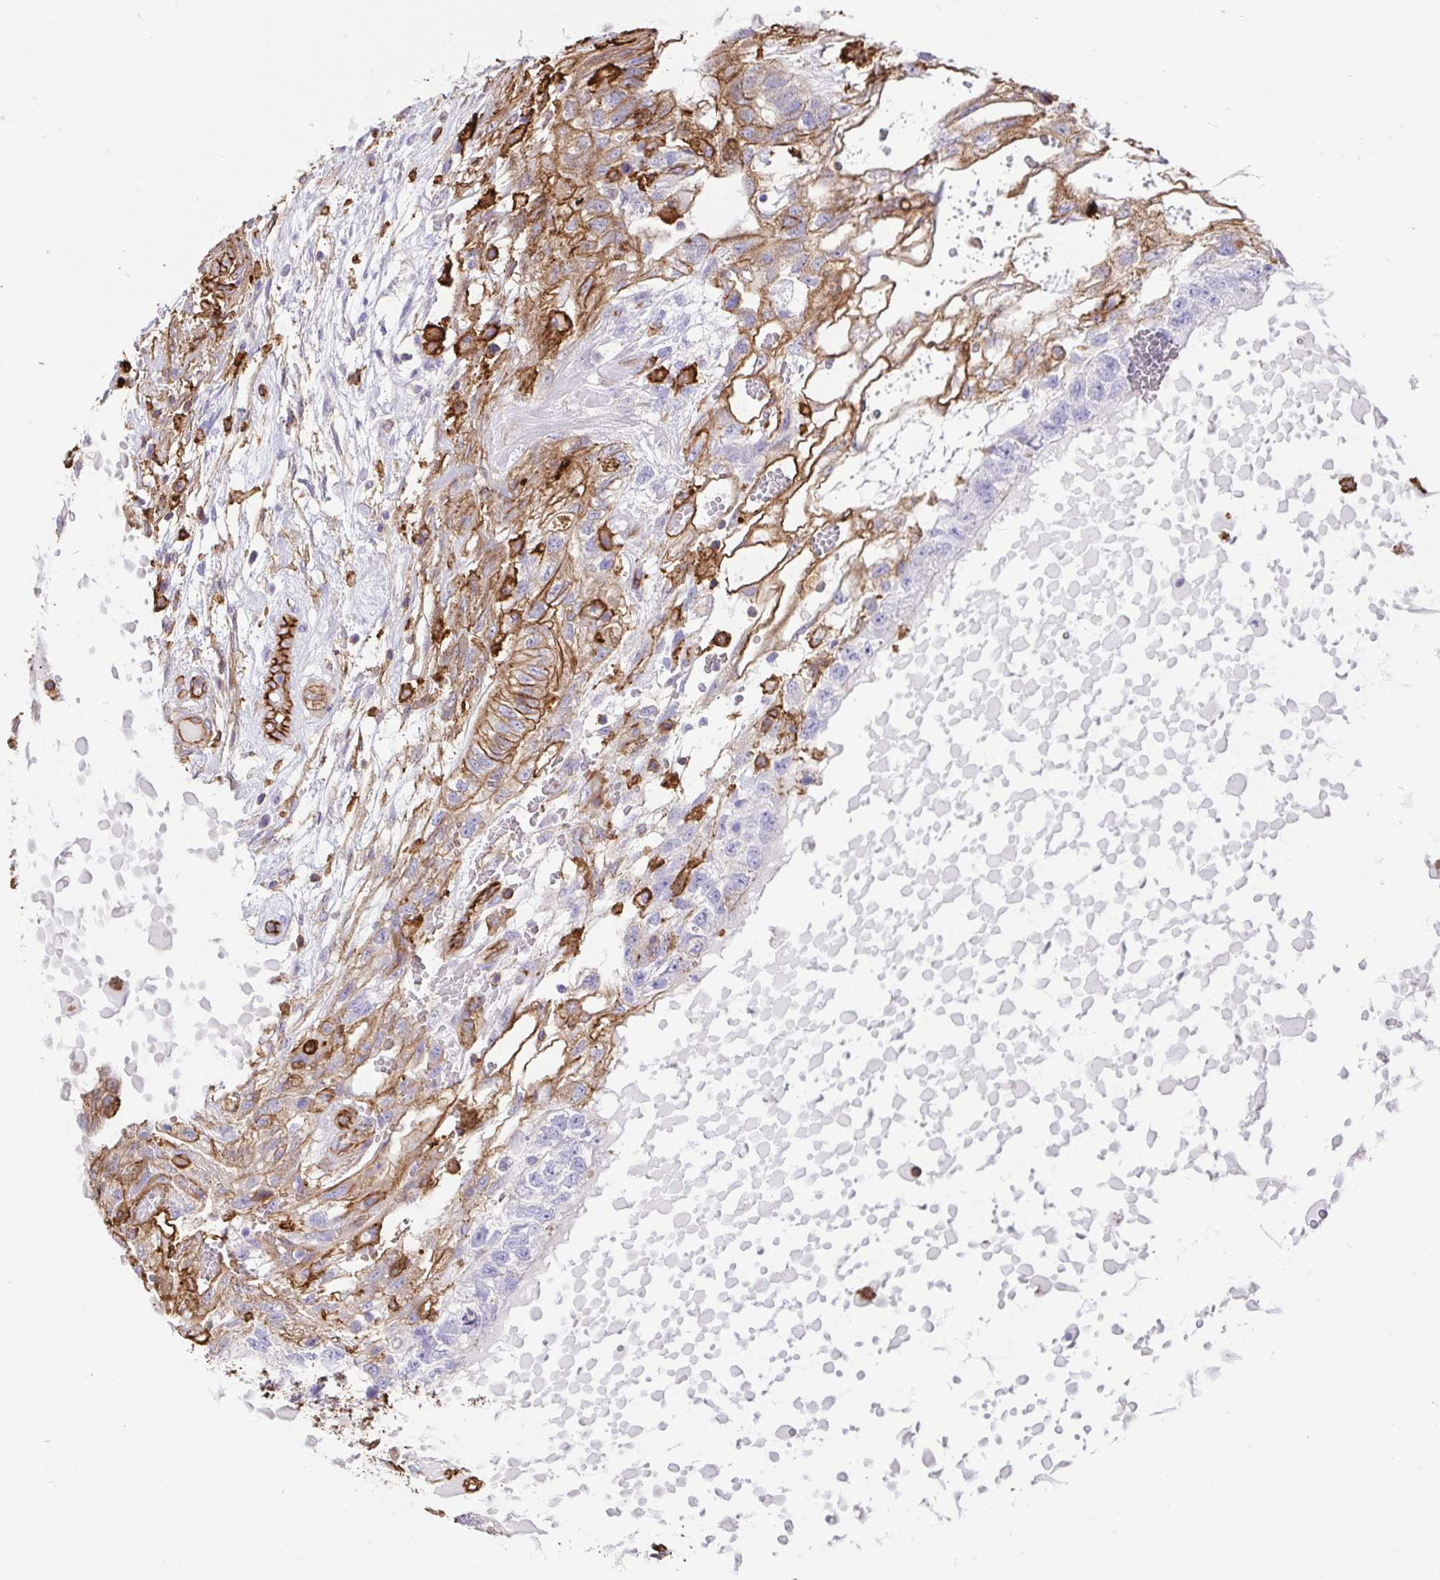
{"staining": {"intensity": "moderate", "quantity": "25%-75%", "location": "cytoplasmic/membranous"}, "tissue": "testis cancer", "cell_type": "Tumor cells", "image_type": "cancer", "snomed": [{"axis": "morphology", "description": "Normal tissue, NOS"}, {"axis": "morphology", "description": "Carcinoma, Embryonal, NOS"}, {"axis": "topography", "description": "Testis"}], "caption": "Immunohistochemical staining of testis cancer shows moderate cytoplasmic/membranous protein positivity in about 25%-75% of tumor cells. (brown staining indicates protein expression, while blue staining denotes nuclei).", "gene": "ANXA2", "patient": {"sex": "male", "age": 32}}